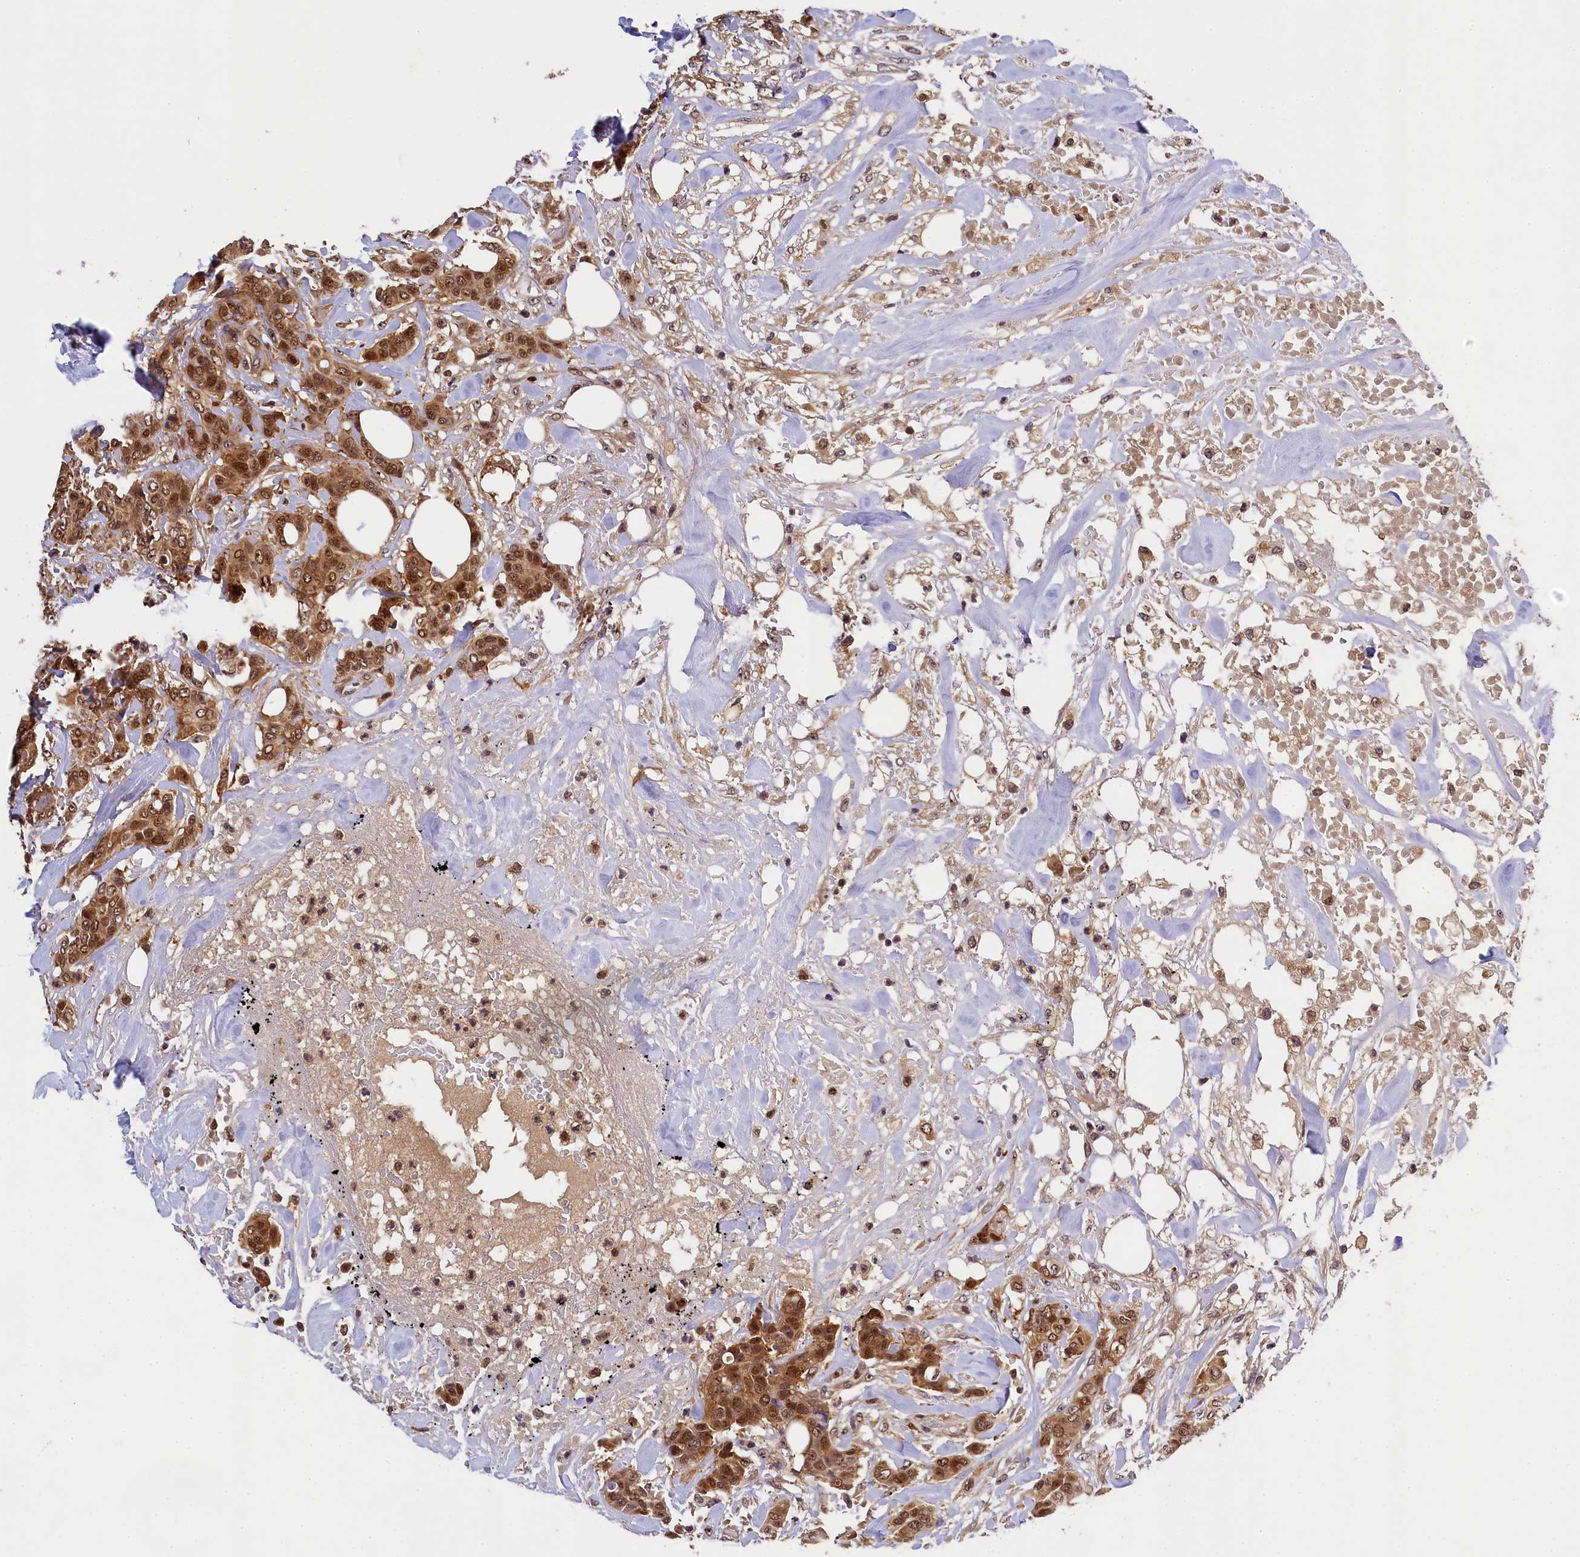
{"staining": {"intensity": "moderate", "quantity": ">75%", "location": "cytoplasmic/membranous,nuclear"}, "tissue": "breast cancer", "cell_type": "Tumor cells", "image_type": "cancer", "snomed": [{"axis": "morphology", "description": "Lobular carcinoma"}, {"axis": "topography", "description": "Breast"}], "caption": "Immunohistochemistry staining of lobular carcinoma (breast), which demonstrates medium levels of moderate cytoplasmic/membranous and nuclear positivity in approximately >75% of tumor cells indicating moderate cytoplasmic/membranous and nuclear protein positivity. The staining was performed using DAB (brown) for protein detection and nuclei were counterstained in hematoxylin (blue).", "gene": "EIF6", "patient": {"sex": "female", "age": 51}}